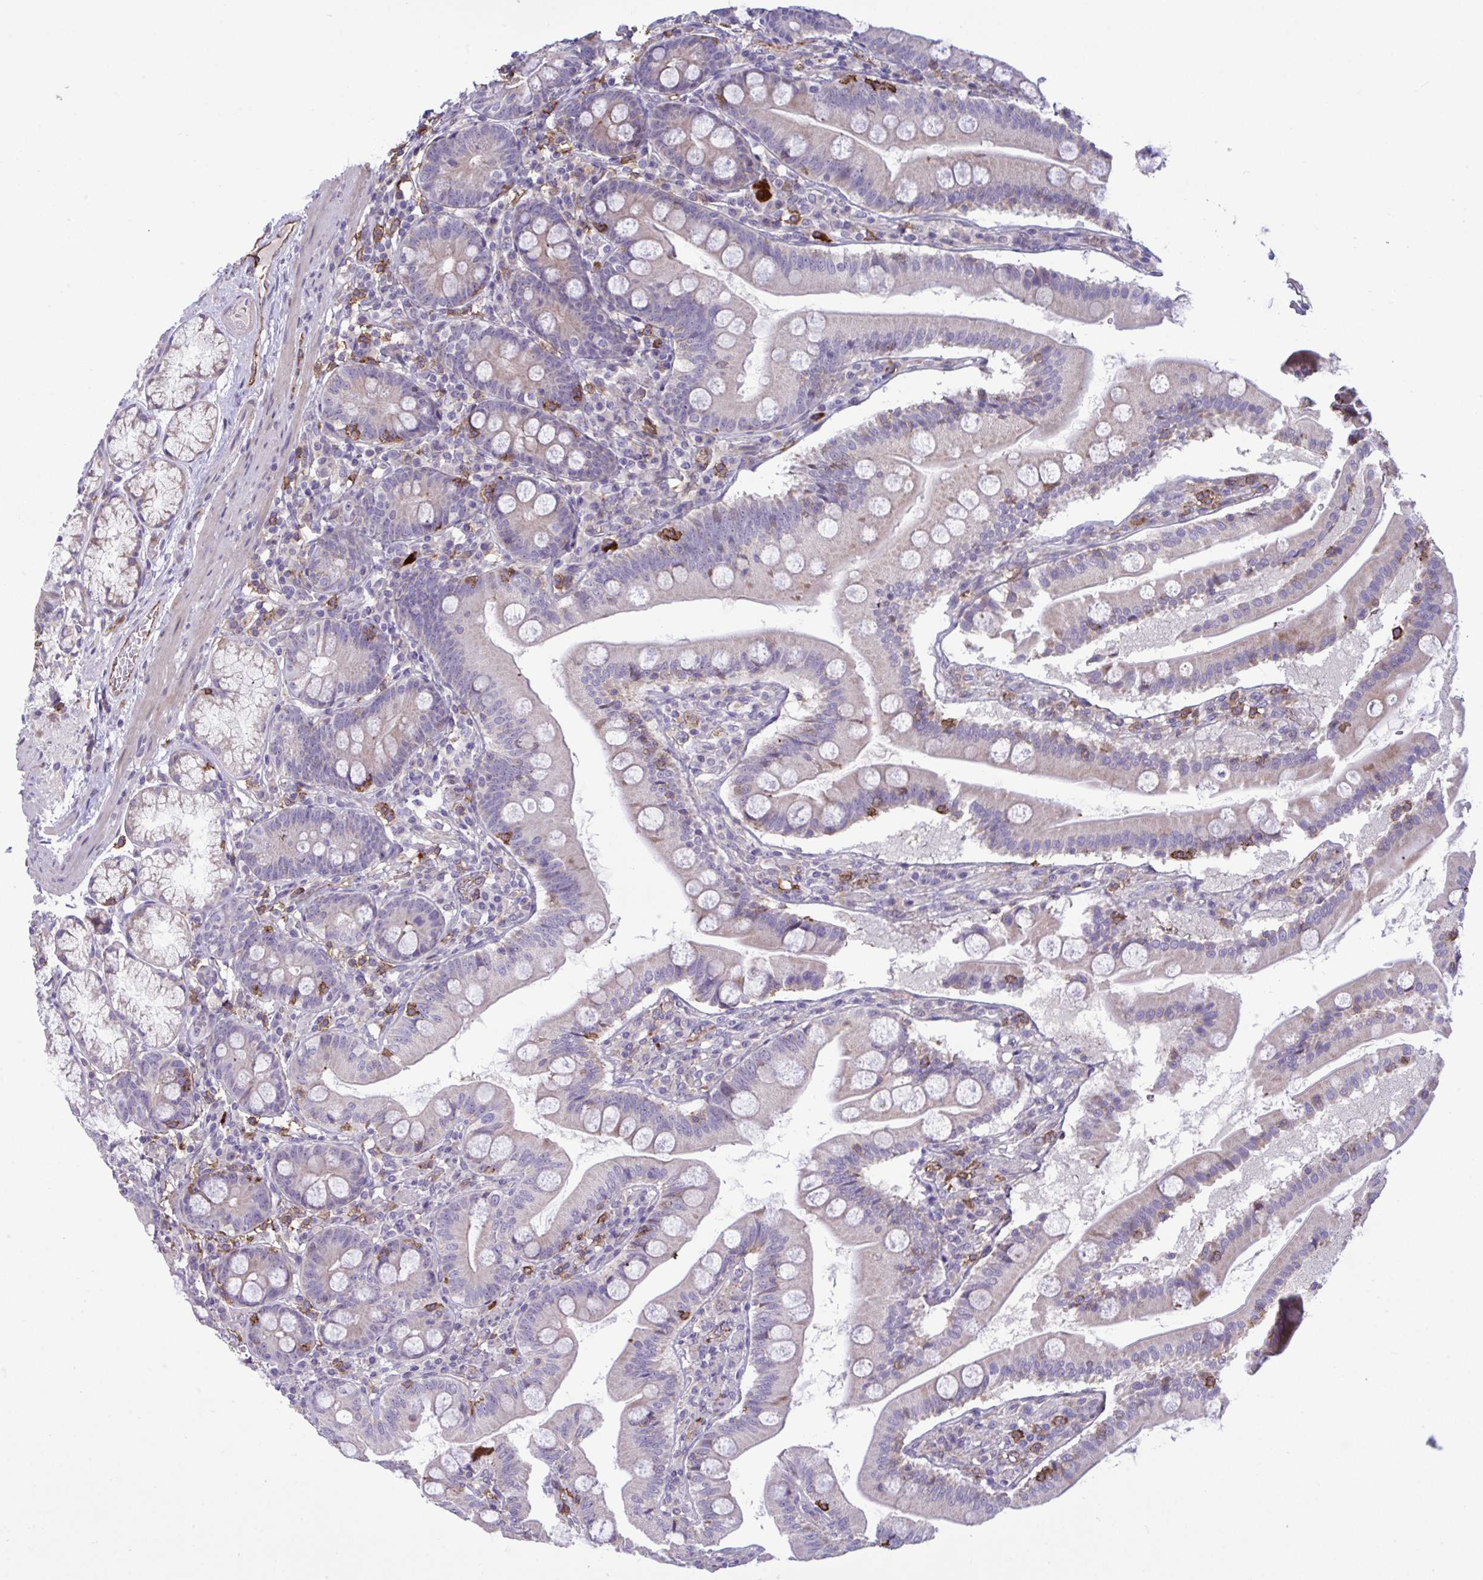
{"staining": {"intensity": "weak", "quantity": "25%-75%", "location": "cytoplasmic/membranous"}, "tissue": "duodenum", "cell_type": "Glandular cells", "image_type": "normal", "snomed": [{"axis": "morphology", "description": "Normal tissue, NOS"}, {"axis": "topography", "description": "Duodenum"}], "caption": "A high-resolution histopathology image shows immunohistochemistry staining of unremarkable duodenum, which displays weak cytoplasmic/membranous expression in about 25%-75% of glandular cells.", "gene": "CD101", "patient": {"sex": "female", "age": 67}}